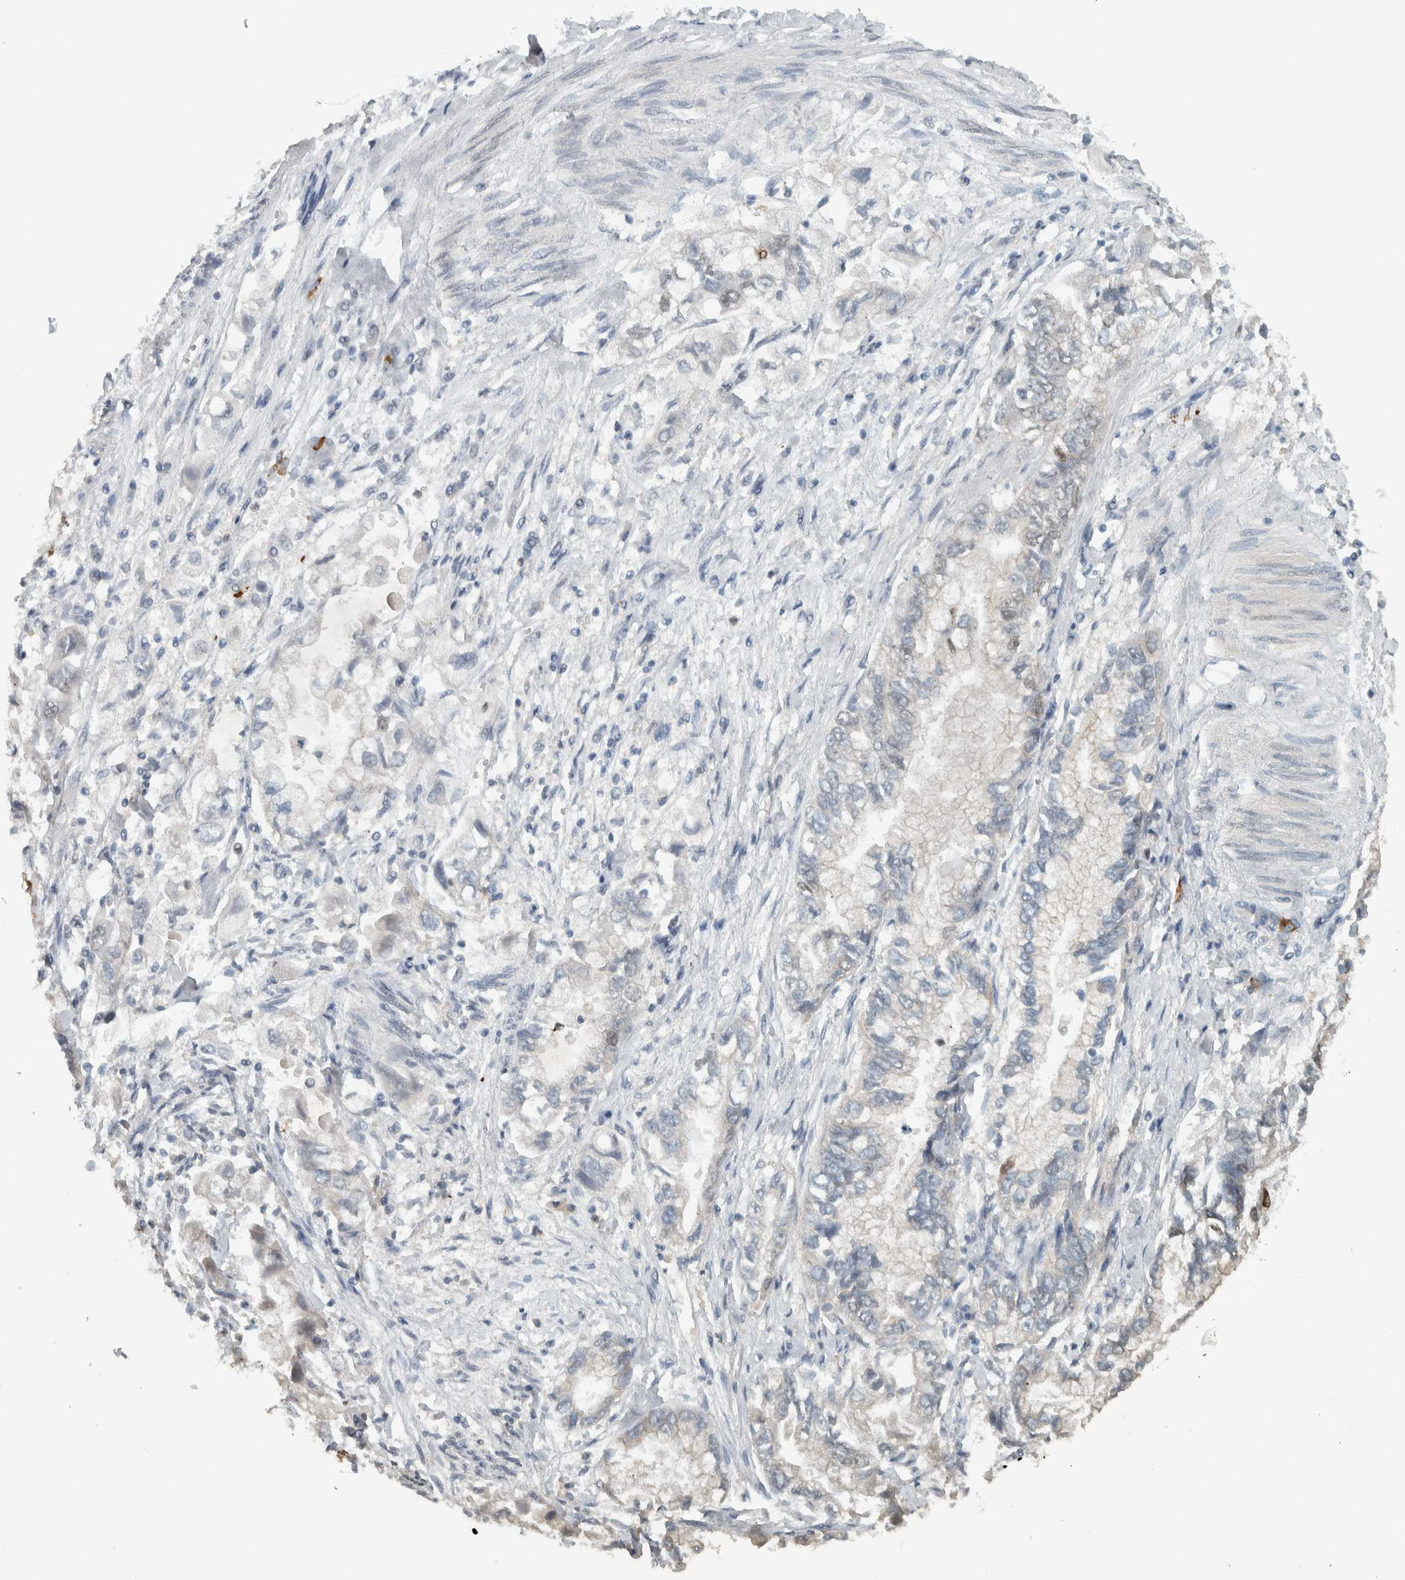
{"staining": {"intensity": "negative", "quantity": "none", "location": "none"}, "tissue": "stomach cancer", "cell_type": "Tumor cells", "image_type": "cancer", "snomed": [{"axis": "morphology", "description": "Normal tissue, NOS"}, {"axis": "morphology", "description": "Adenocarcinoma, NOS"}, {"axis": "topography", "description": "Stomach"}], "caption": "DAB immunohistochemical staining of stomach cancer exhibits no significant positivity in tumor cells. (DAB immunohistochemistry (IHC) with hematoxylin counter stain).", "gene": "ADPRM", "patient": {"sex": "male", "age": 62}}